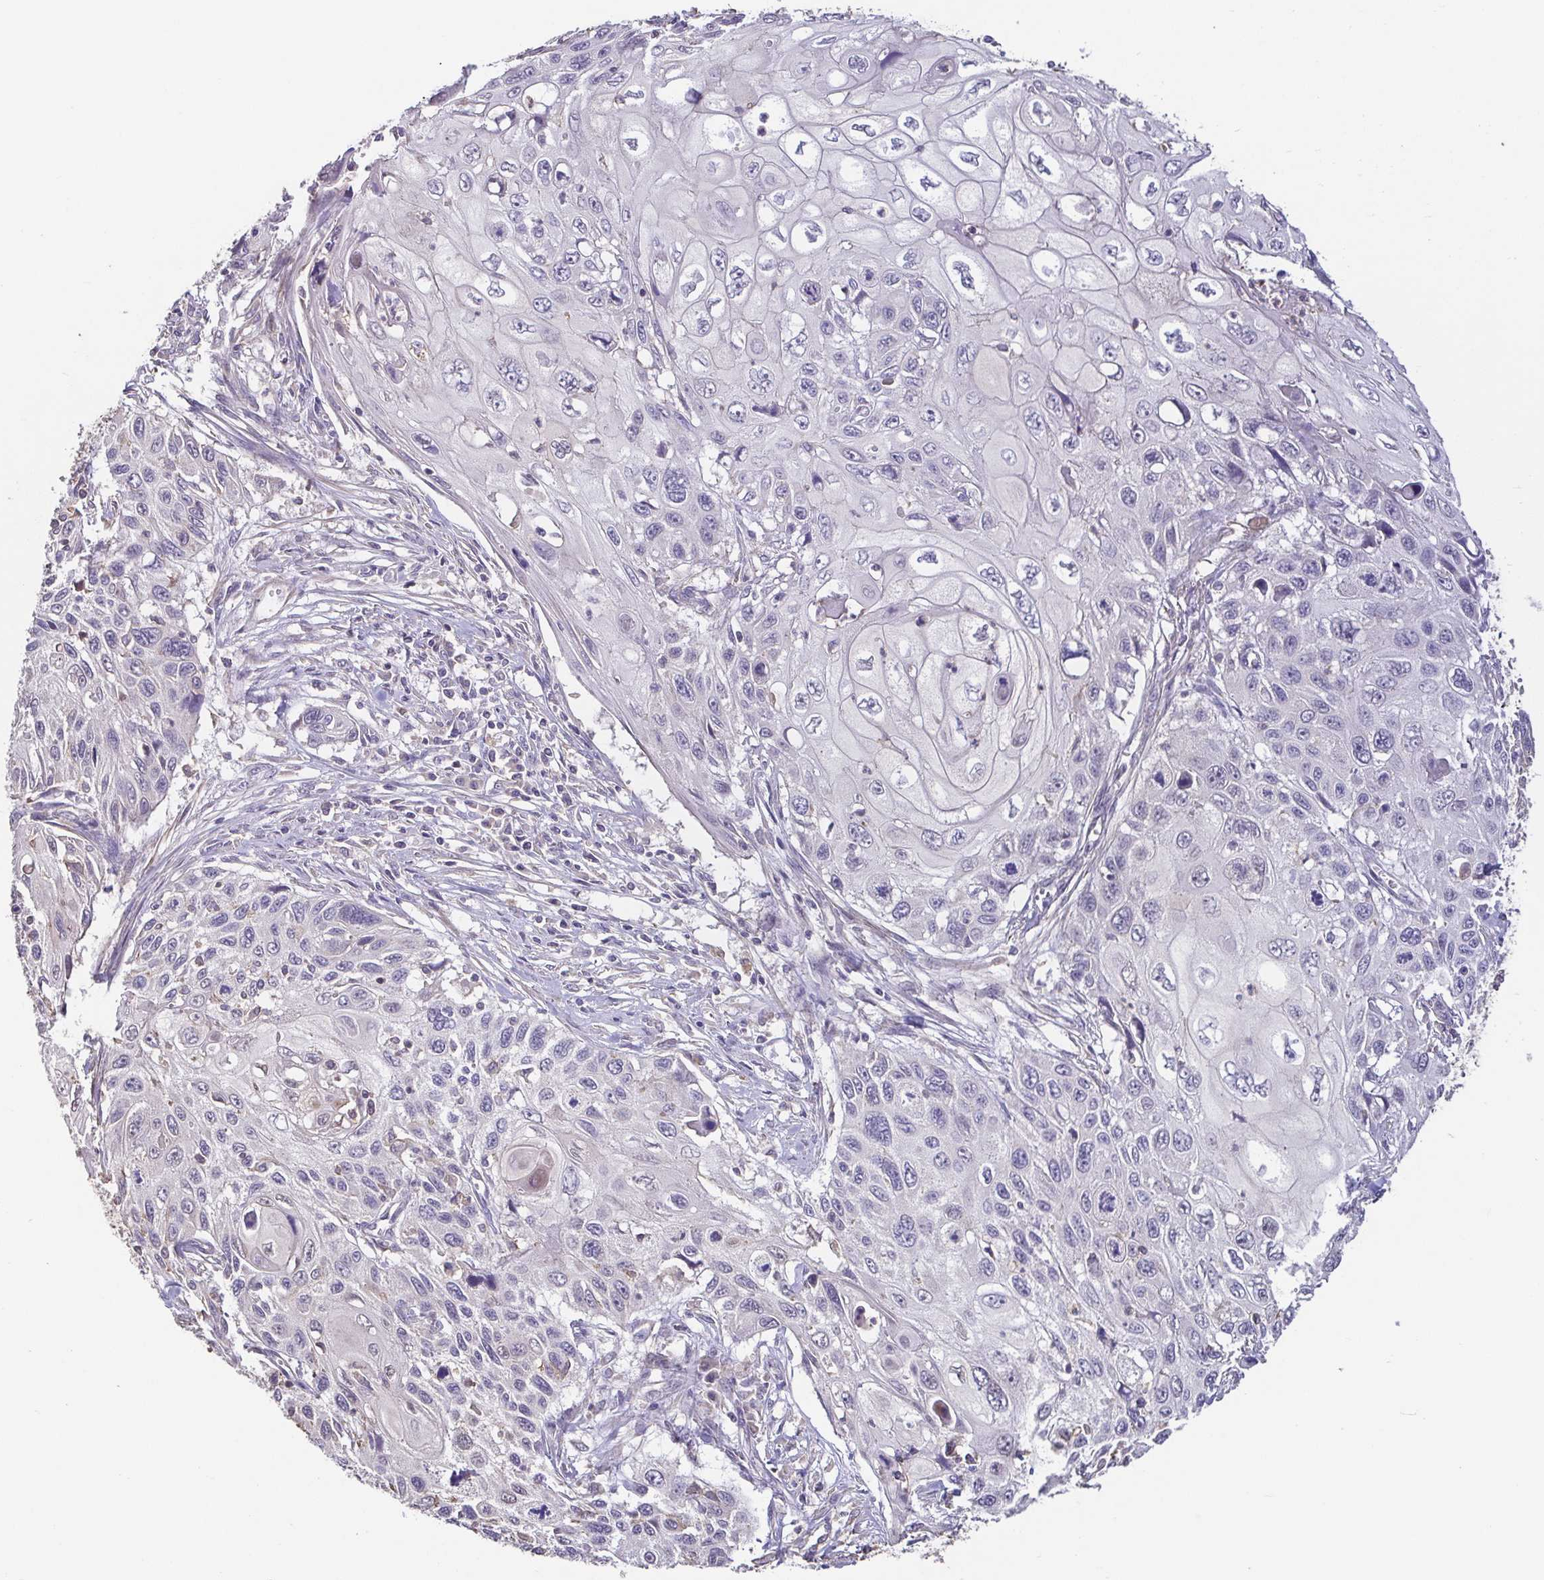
{"staining": {"intensity": "negative", "quantity": "none", "location": "none"}, "tissue": "cervical cancer", "cell_type": "Tumor cells", "image_type": "cancer", "snomed": [{"axis": "morphology", "description": "Squamous cell carcinoma, NOS"}, {"axis": "topography", "description": "Cervix"}], "caption": "High power microscopy photomicrograph of an immunohistochemistry image of squamous cell carcinoma (cervical), revealing no significant positivity in tumor cells.", "gene": "ACTRT2", "patient": {"sex": "female", "age": 70}}